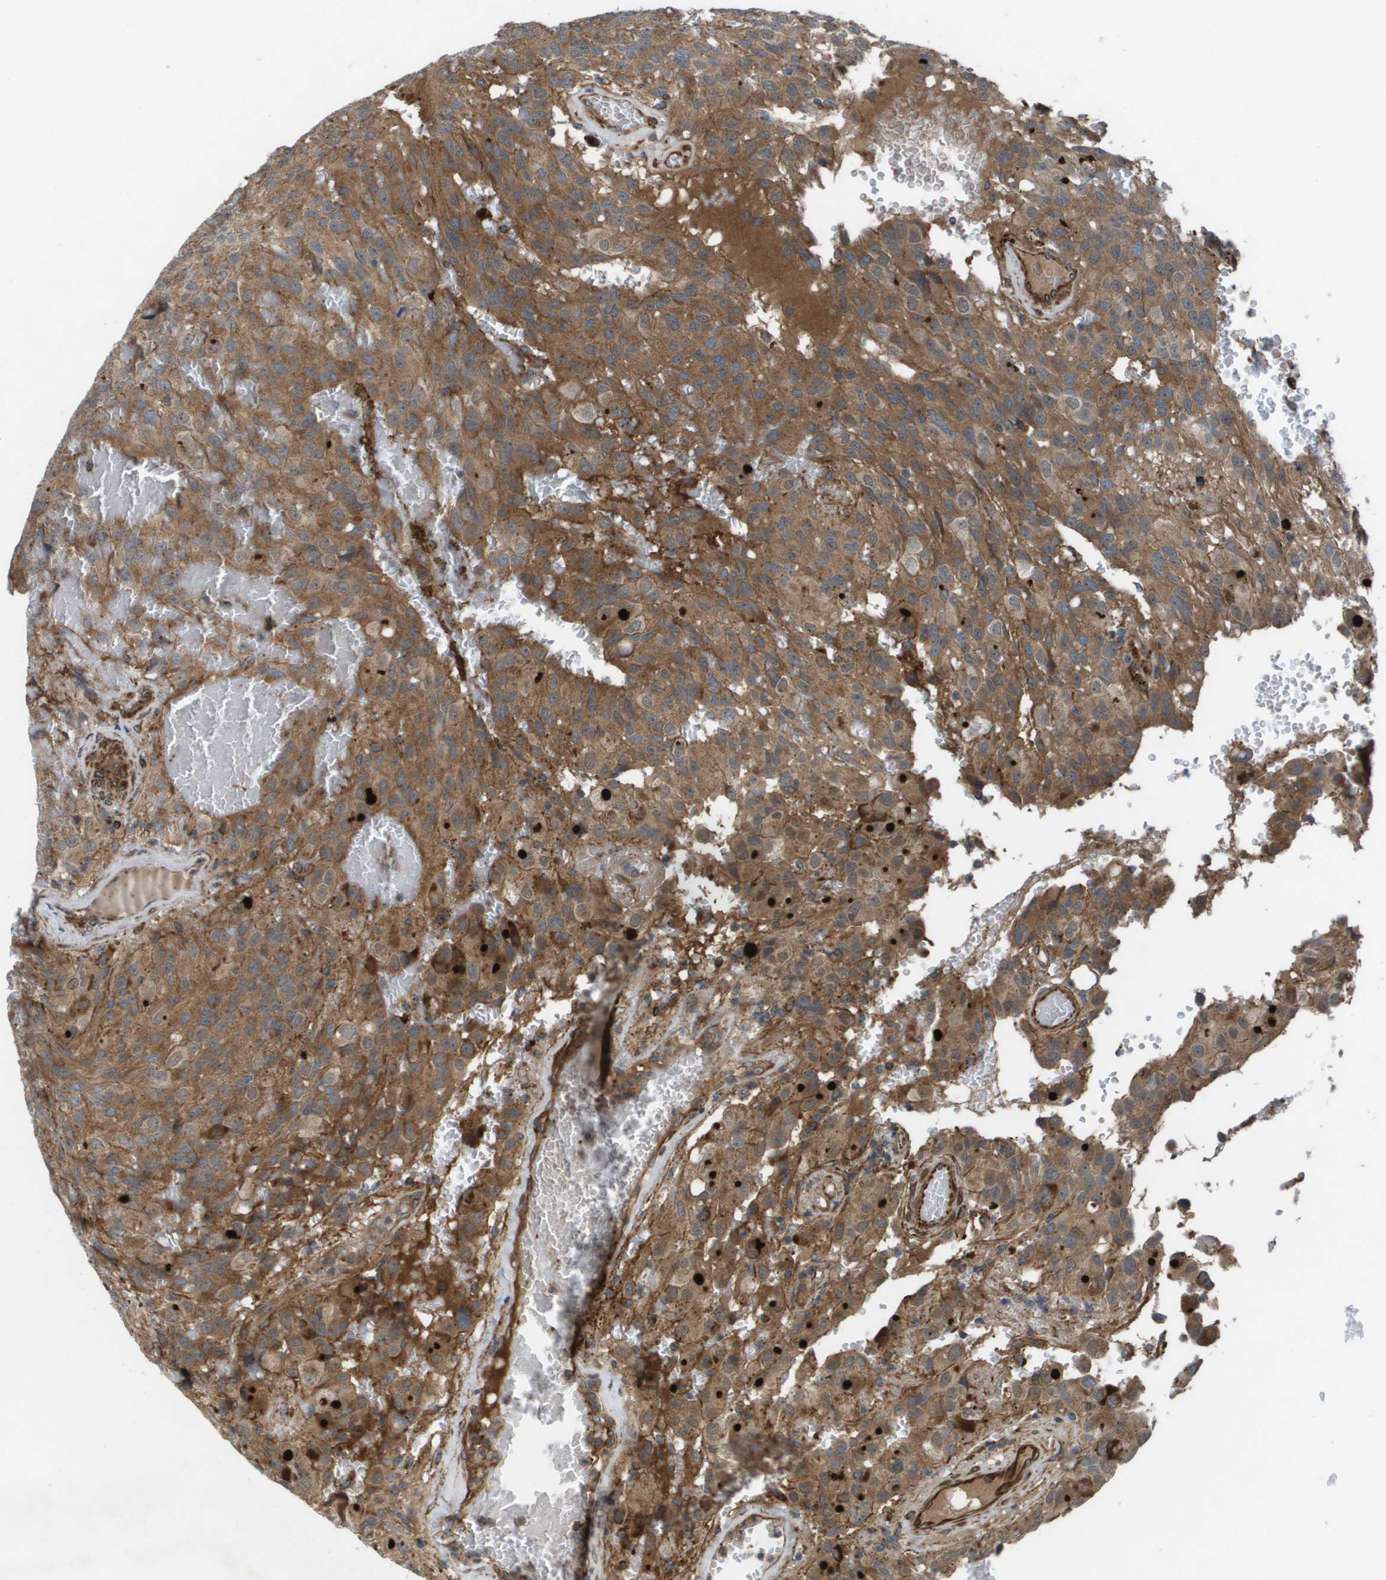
{"staining": {"intensity": "strong", "quantity": ">75%", "location": "cytoplasmic/membranous"}, "tissue": "glioma", "cell_type": "Tumor cells", "image_type": "cancer", "snomed": [{"axis": "morphology", "description": "Glioma, malignant, High grade"}, {"axis": "topography", "description": "Brain"}], "caption": "An immunohistochemistry micrograph of tumor tissue is shown. Protein staining in brown highlights strong cytoplasmic/membranous positivity in malignant high-grade glioma within tumor cells.", "gene": "SLC6A9", "patient": {"sex": "male", "age": 32}}